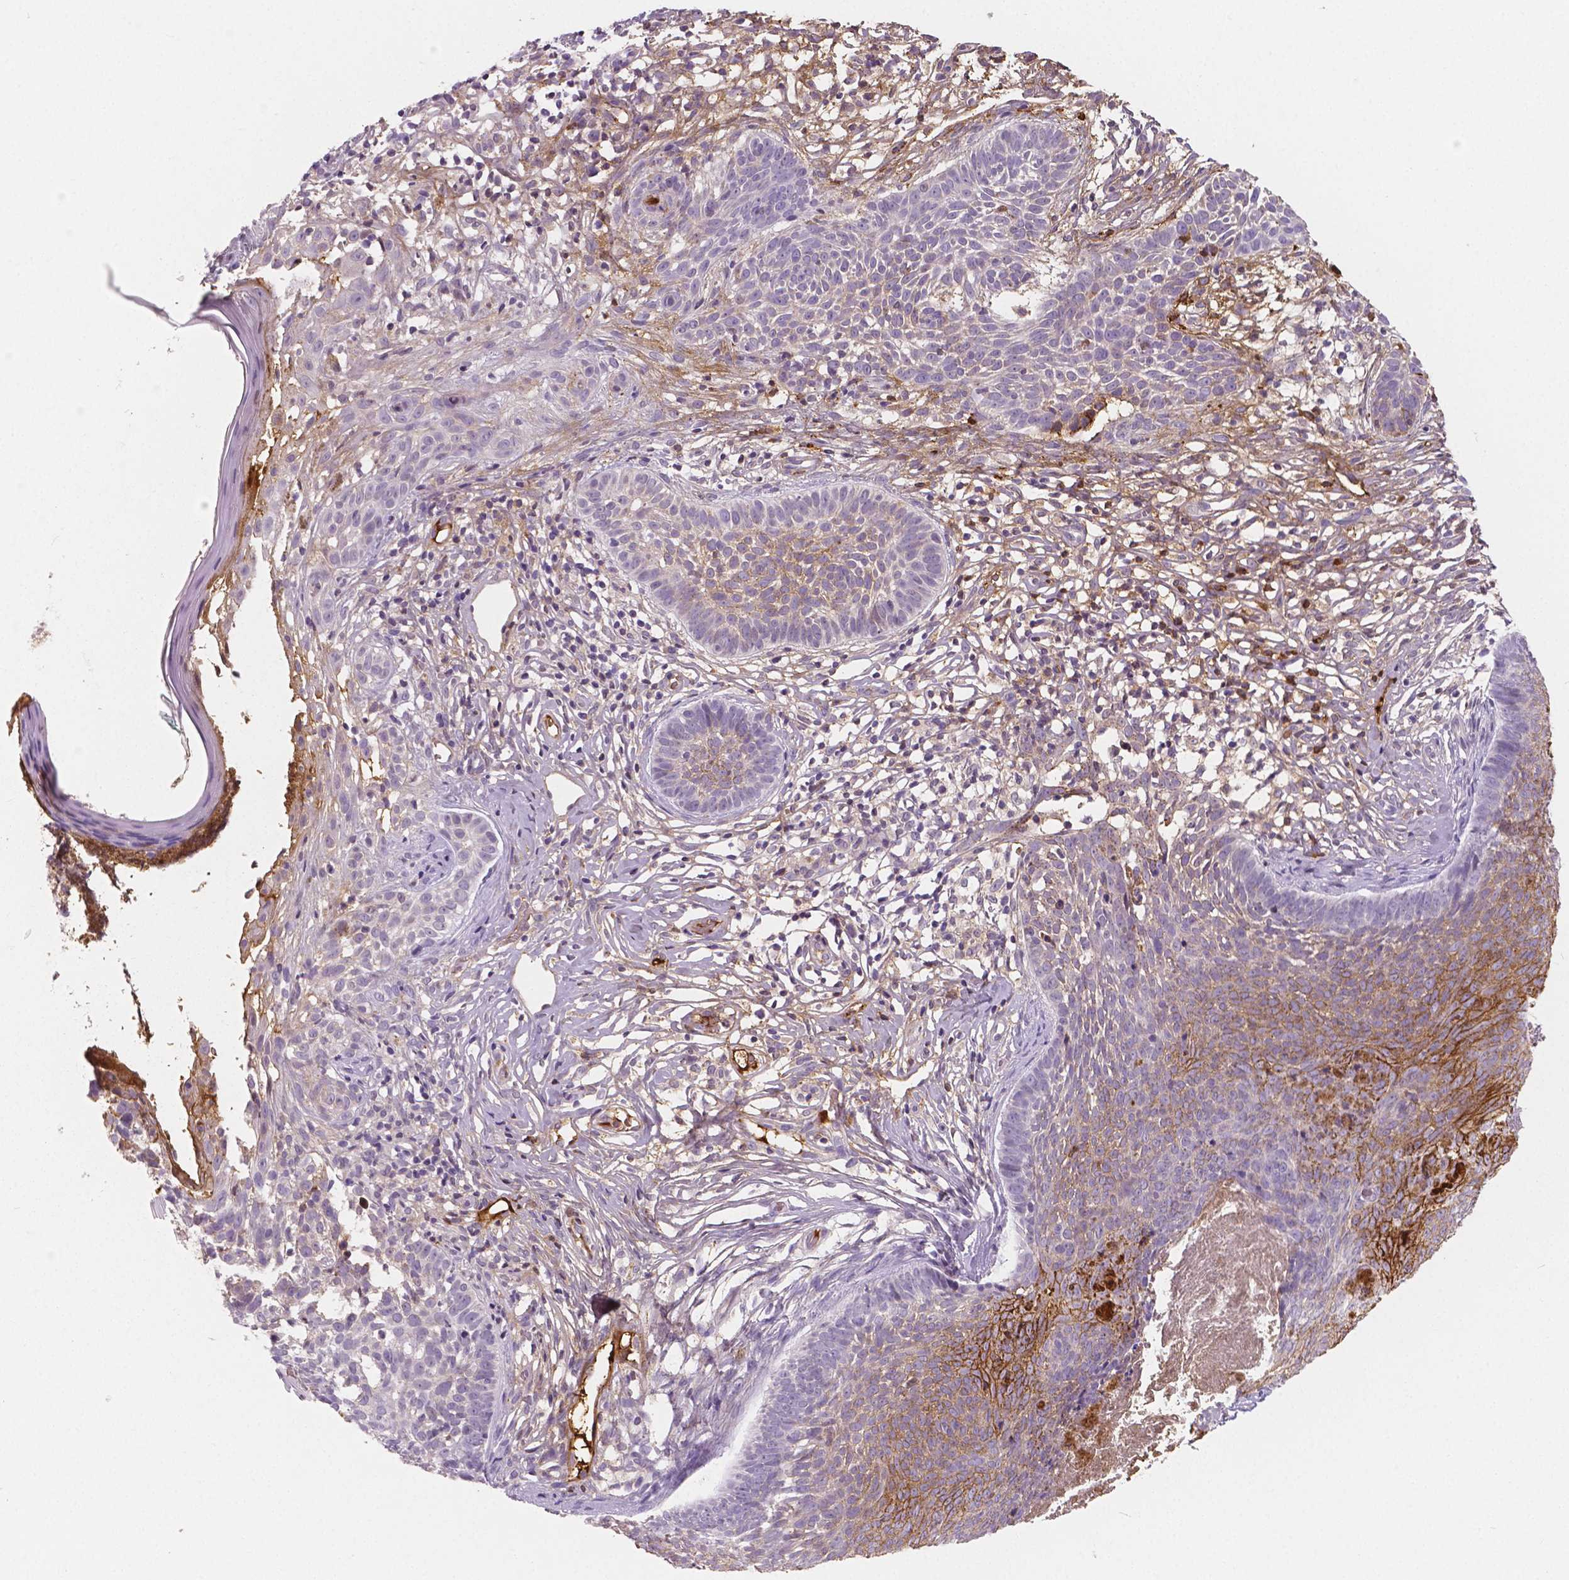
{"staining": {"intensity": "strong", "quantity": "<25%", "location": "cytoplasmic/membranous"}, "tissue": "skin cancer", "cell_type": "Tumor cells", "image_type": "cancer", "snomed": [{"axis": "morphology", "description": "Basal cell carcinoma"}, {"axis": "topography", "description": "Skin"}], "caption": "IHC (DAB (3,3'-diaminobenzidine)) staining of human skin cancer exhibits strong cytoplasmic/membranous protein staining in about <25% of tumor cells.", "gene": "APOA4", "patient": {"sex": "male", "age": 85}}